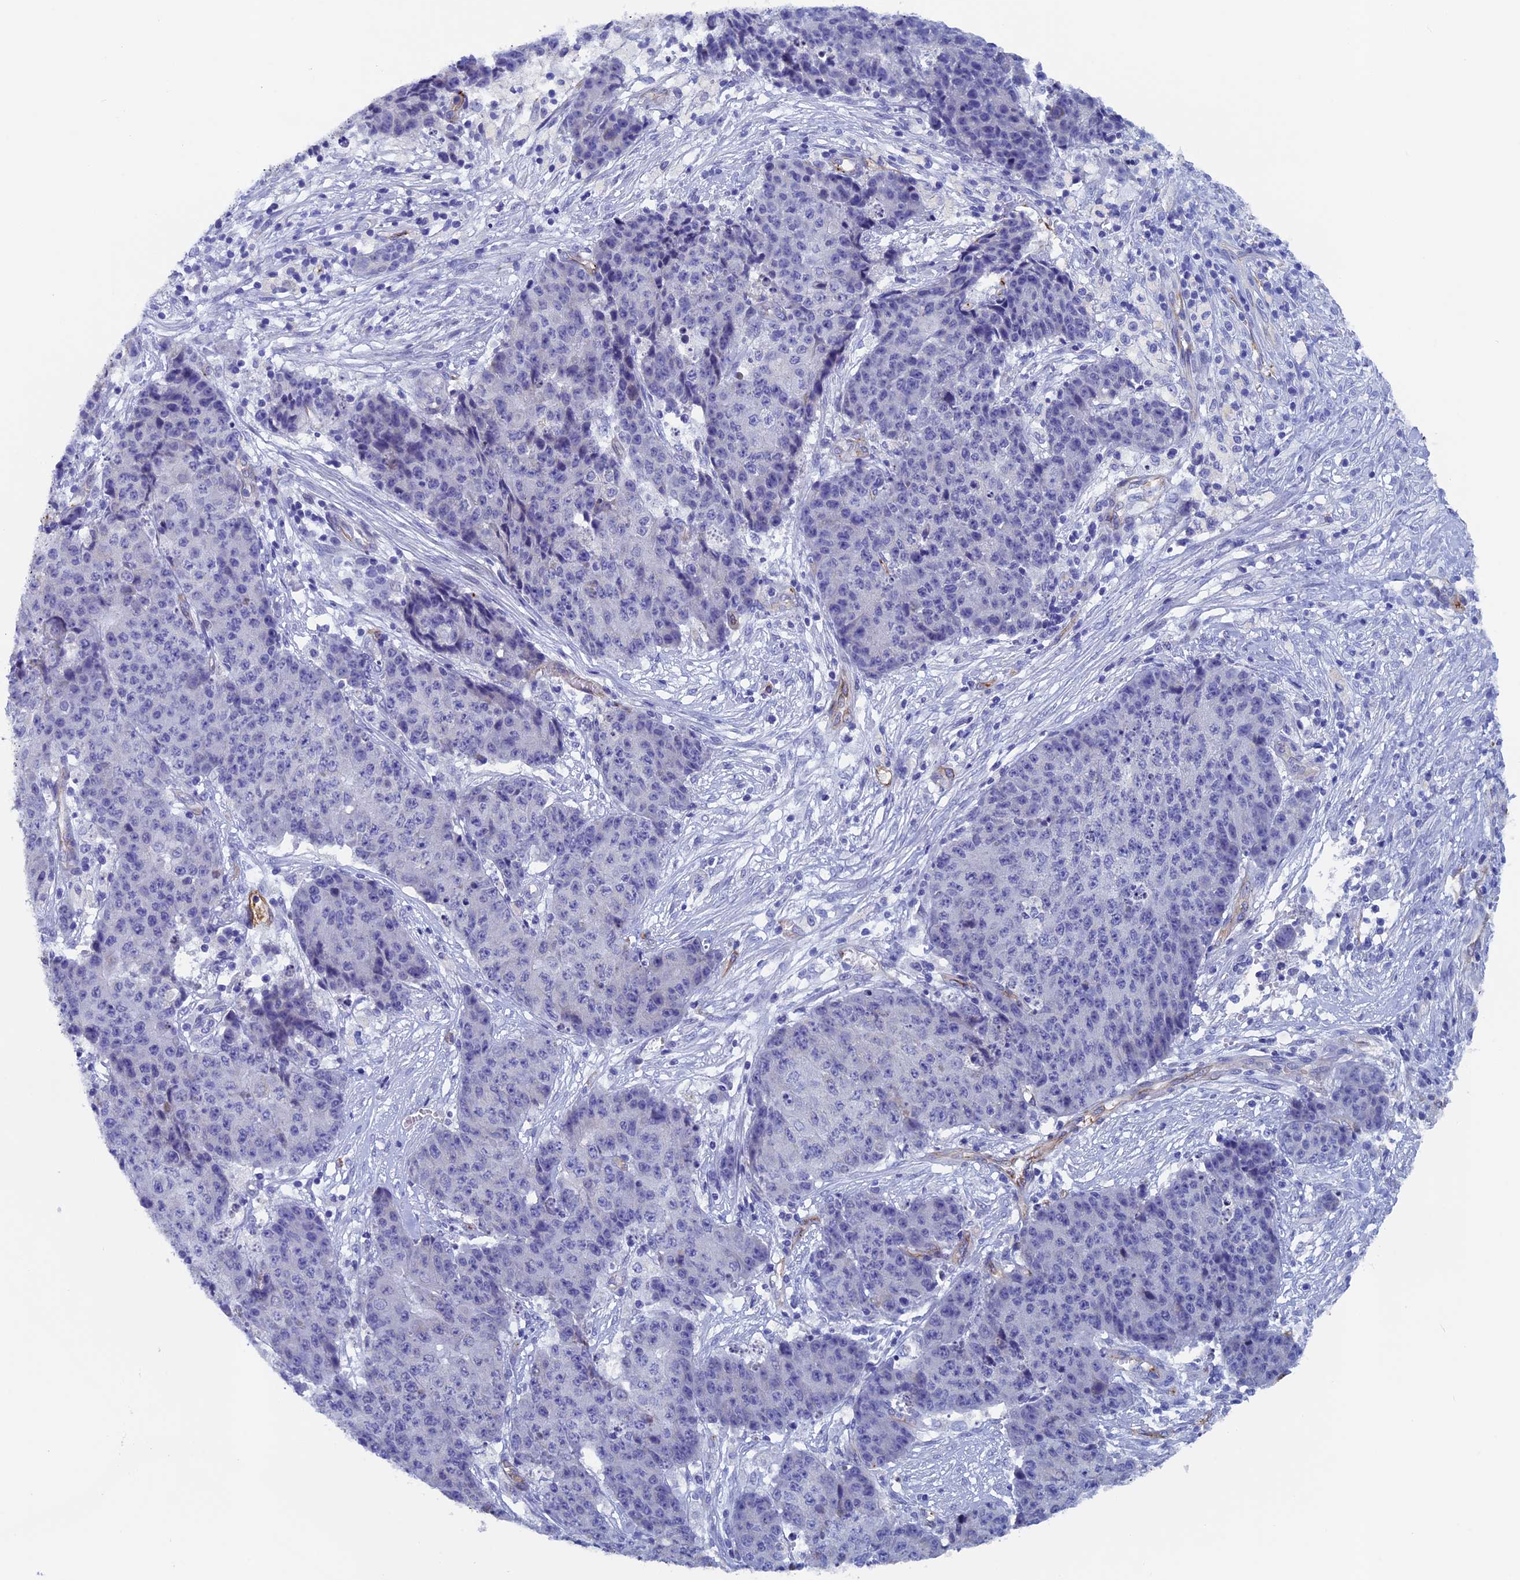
{"staining": {"intensity": "negative", "quantity": "none", "location": "none"}, "tissue": "ovarian cancer", "cell_type": "Tumor cells", "image_type": "cancer", "snomed": [{"axis": "morphology", "description": "Carcinoma, endometroid"}, {"axis": "topography", "description": "Ovary"}], "caption": "Tumor cells are negative for protein expression in human endometroid carcinoma (ovarian).", "gene": "INSYN1", "patient": {"sex": "female", "age": 42}}